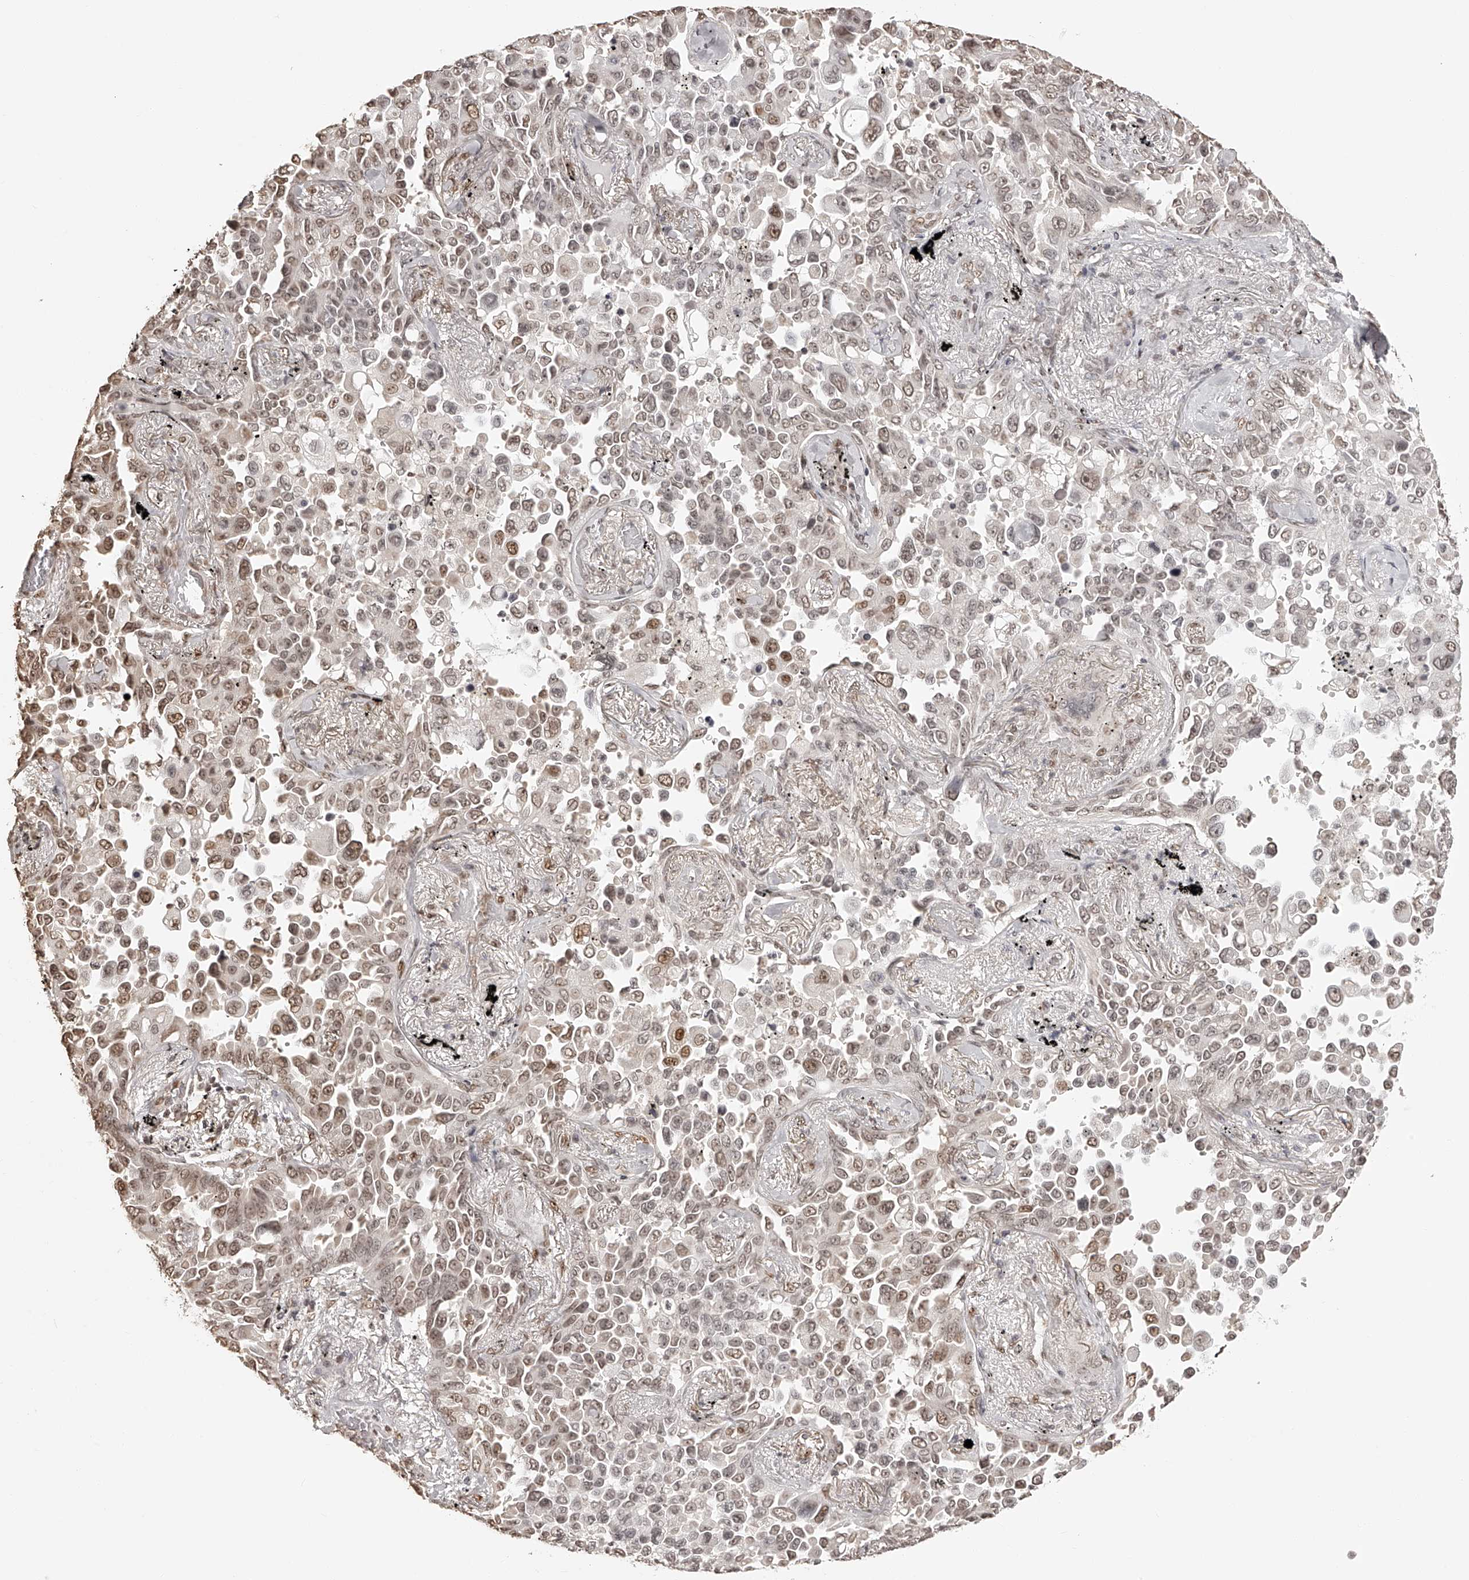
{"staining": {"intensity": "moderate", "quantity": ">75%", "location": "nuclear"}, "tissue": "lung cancer", "cell_type": "Tumor cells", "image_type": "cancer", "snomed": [{"axis": "morphology", "description": "Adenocarcinoma, NOS"}, {"axis": "topography", "description": "Lung"}], "caption": "Lung cancer was stained to show a protein in brown. There is medium levels of moderate nuclear staining in approximately >75% of tumor cells.", "gene": "ZNF503", "patient": {"sex": "female", "age": 67}}